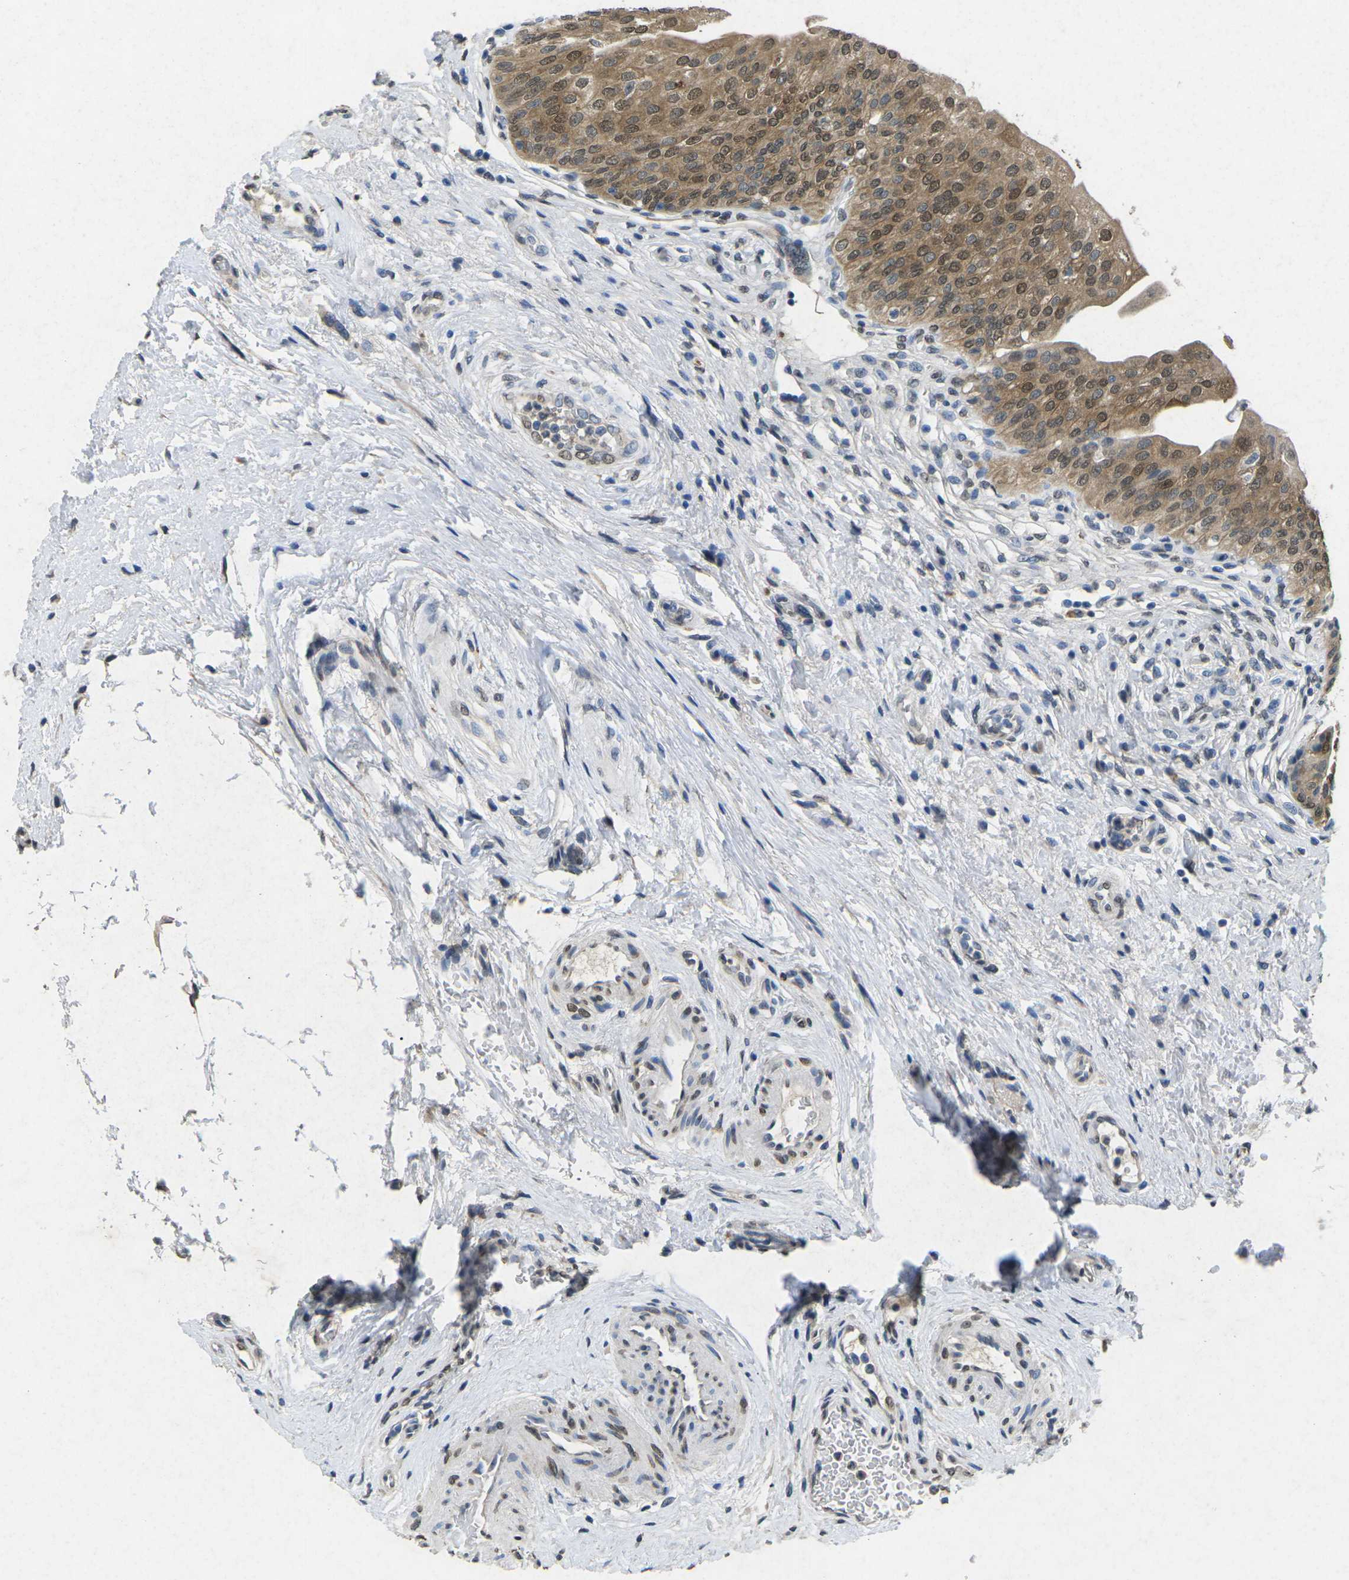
{"staining": {"intensity": "moderate", "quantity": ">75%", "location": "cytoplasmic/membranous,nuclear"}, "tissue": "urinary bladder", "cell_type": "Urothelial cells", "image_type": "normal", "snomed": [{"axis": "morphology", "description": "Normal tissue, NOS"}, {"axis": "topography", "description": "Urinary bladder"}], "caption": "Unremarkable urinary bladder shows moderate cytoplasmic/membranous,nuclear expression in approximately >75% of urothelial cells (DAB IHC with brightfield microscopy, high magnification)..", "gene": "SCNN1B", "patient": {"sex": "male", "age": 46}}